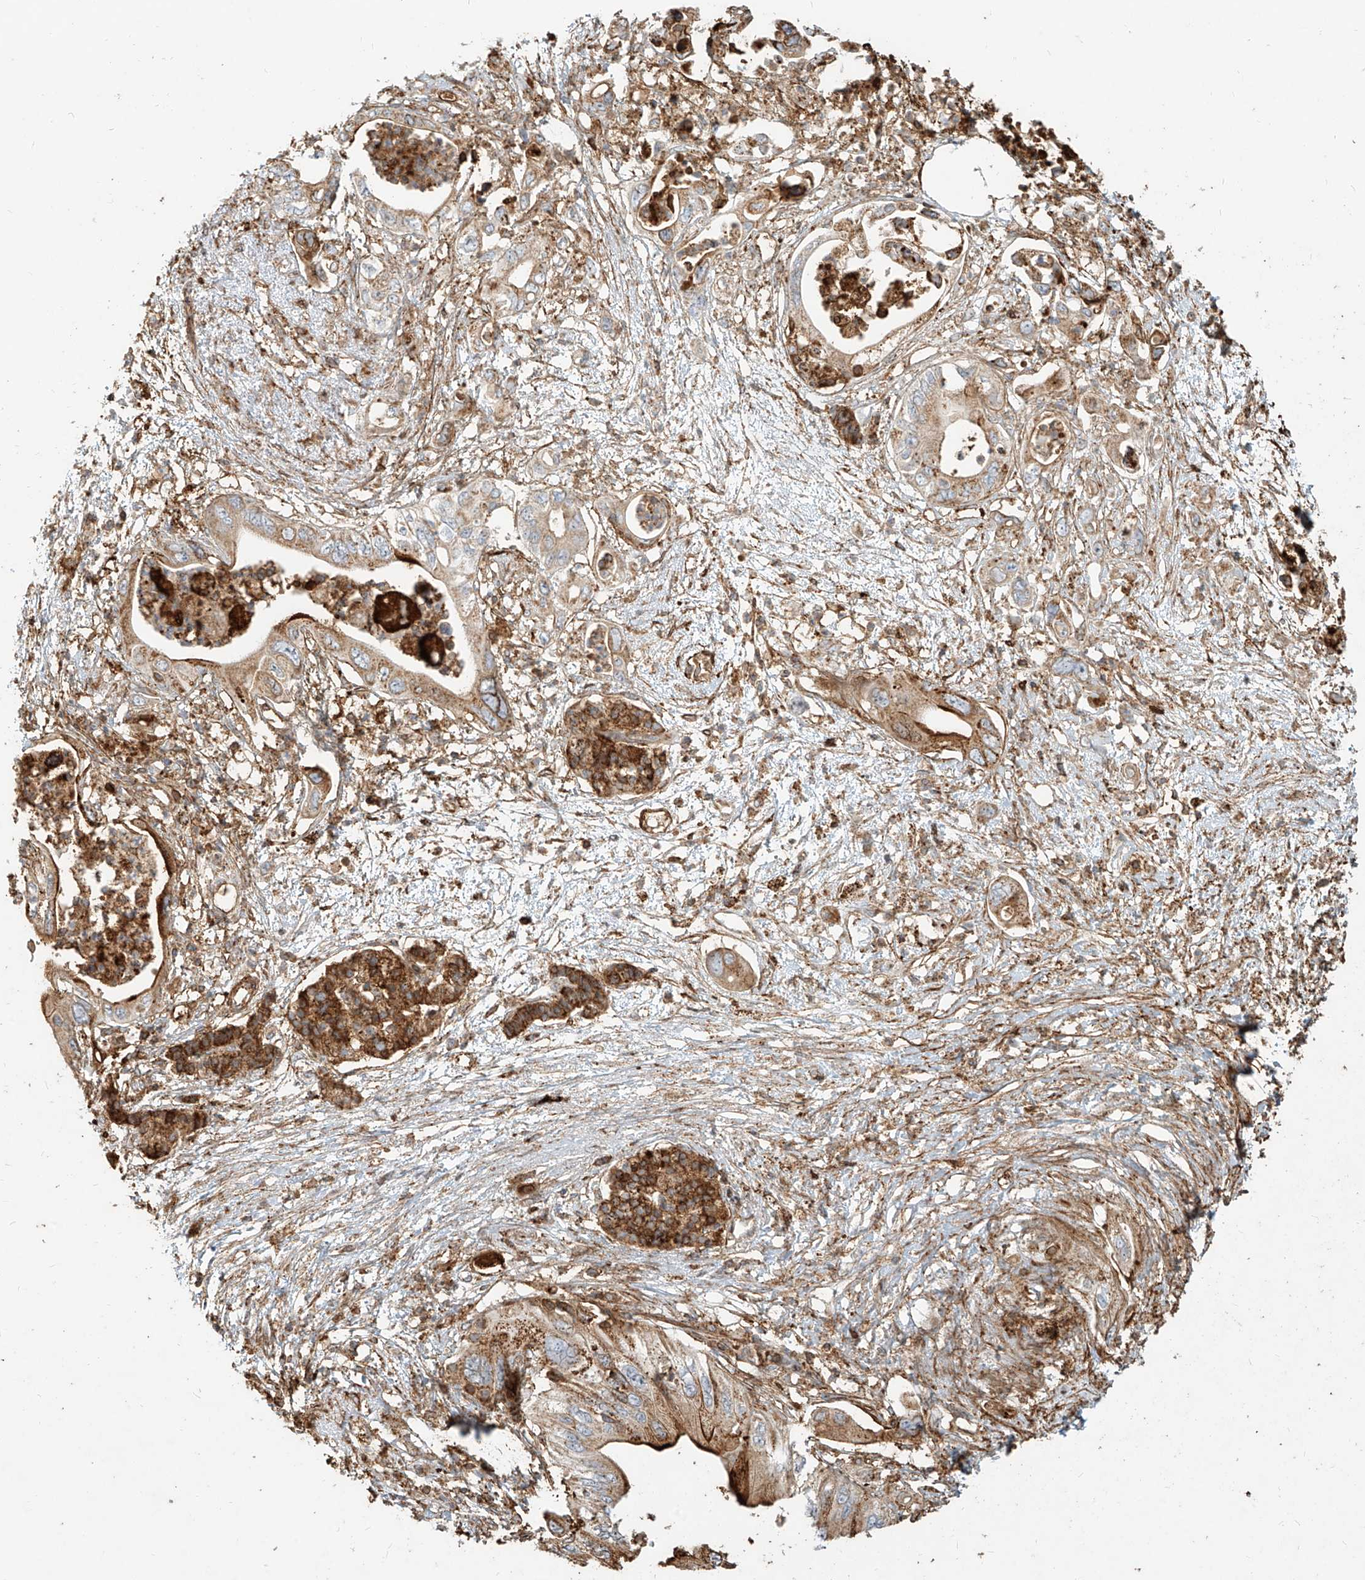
{"staining": {"intensity": "moderate", "quantity": "<25%", "location": "cytoplasmic/membranous"}, "tissue": "pancreatic cancer", "cell_type": "Tumor cells", "image_type": "cancer", "snomed": [{"axis": "morphology", "description": "Adenocarcinoma, NOS"}, {"axis": "topography", "description": "Pancreas"}], "caption": "Pancreatic adenocarcinoma stained with a protein marker demonstrates moderate staining in tumor cells.", "gene": "MTX2", "patient": {"sex": "male", "age": 66}}